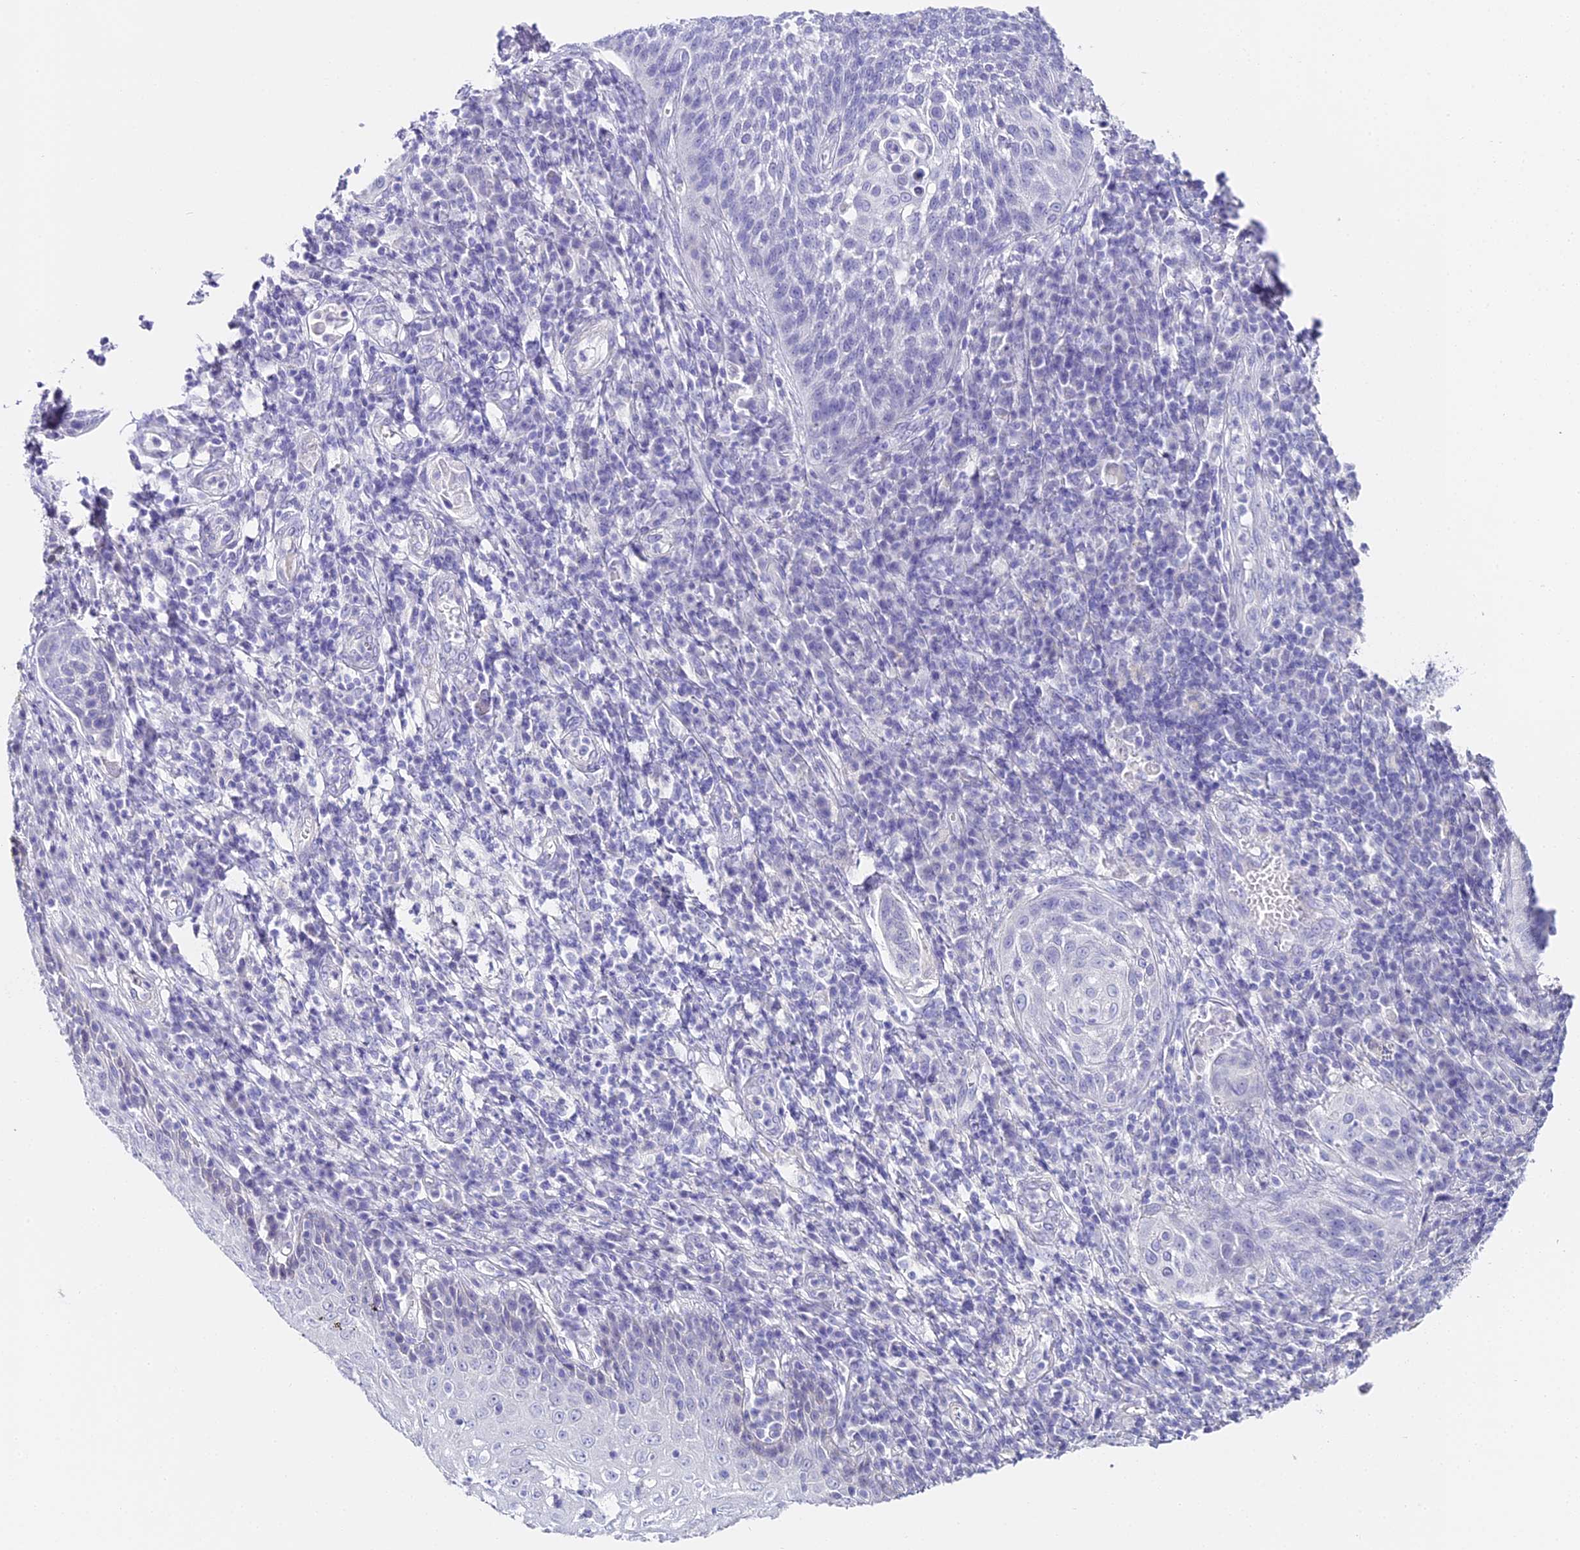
{"staining": {"intensity": "negative", "quantity": "none", "location": "none"}, "tissue": "cervical cancer", "cell_type": "Tumor cells", "image_type": "cancer", "snomed": [{"axis": "morphology", "description": "Squamous cell carcinoma, NOS"}, {"axis": "topography", "description": "Cervix"}], "caption": "High magnification brightfield microscopy of cervical cancer stained with DAB (3,3'-diaminobenzidine) (brown) and counterstained with hematoxylin (blue): tumor cells show no significant positivity. (DAB IHC visualized using brightfield microscopy, high magnification).", "gene": "ABHD14A-ACY1", "patient": {"sex": "female", "age": 34}}